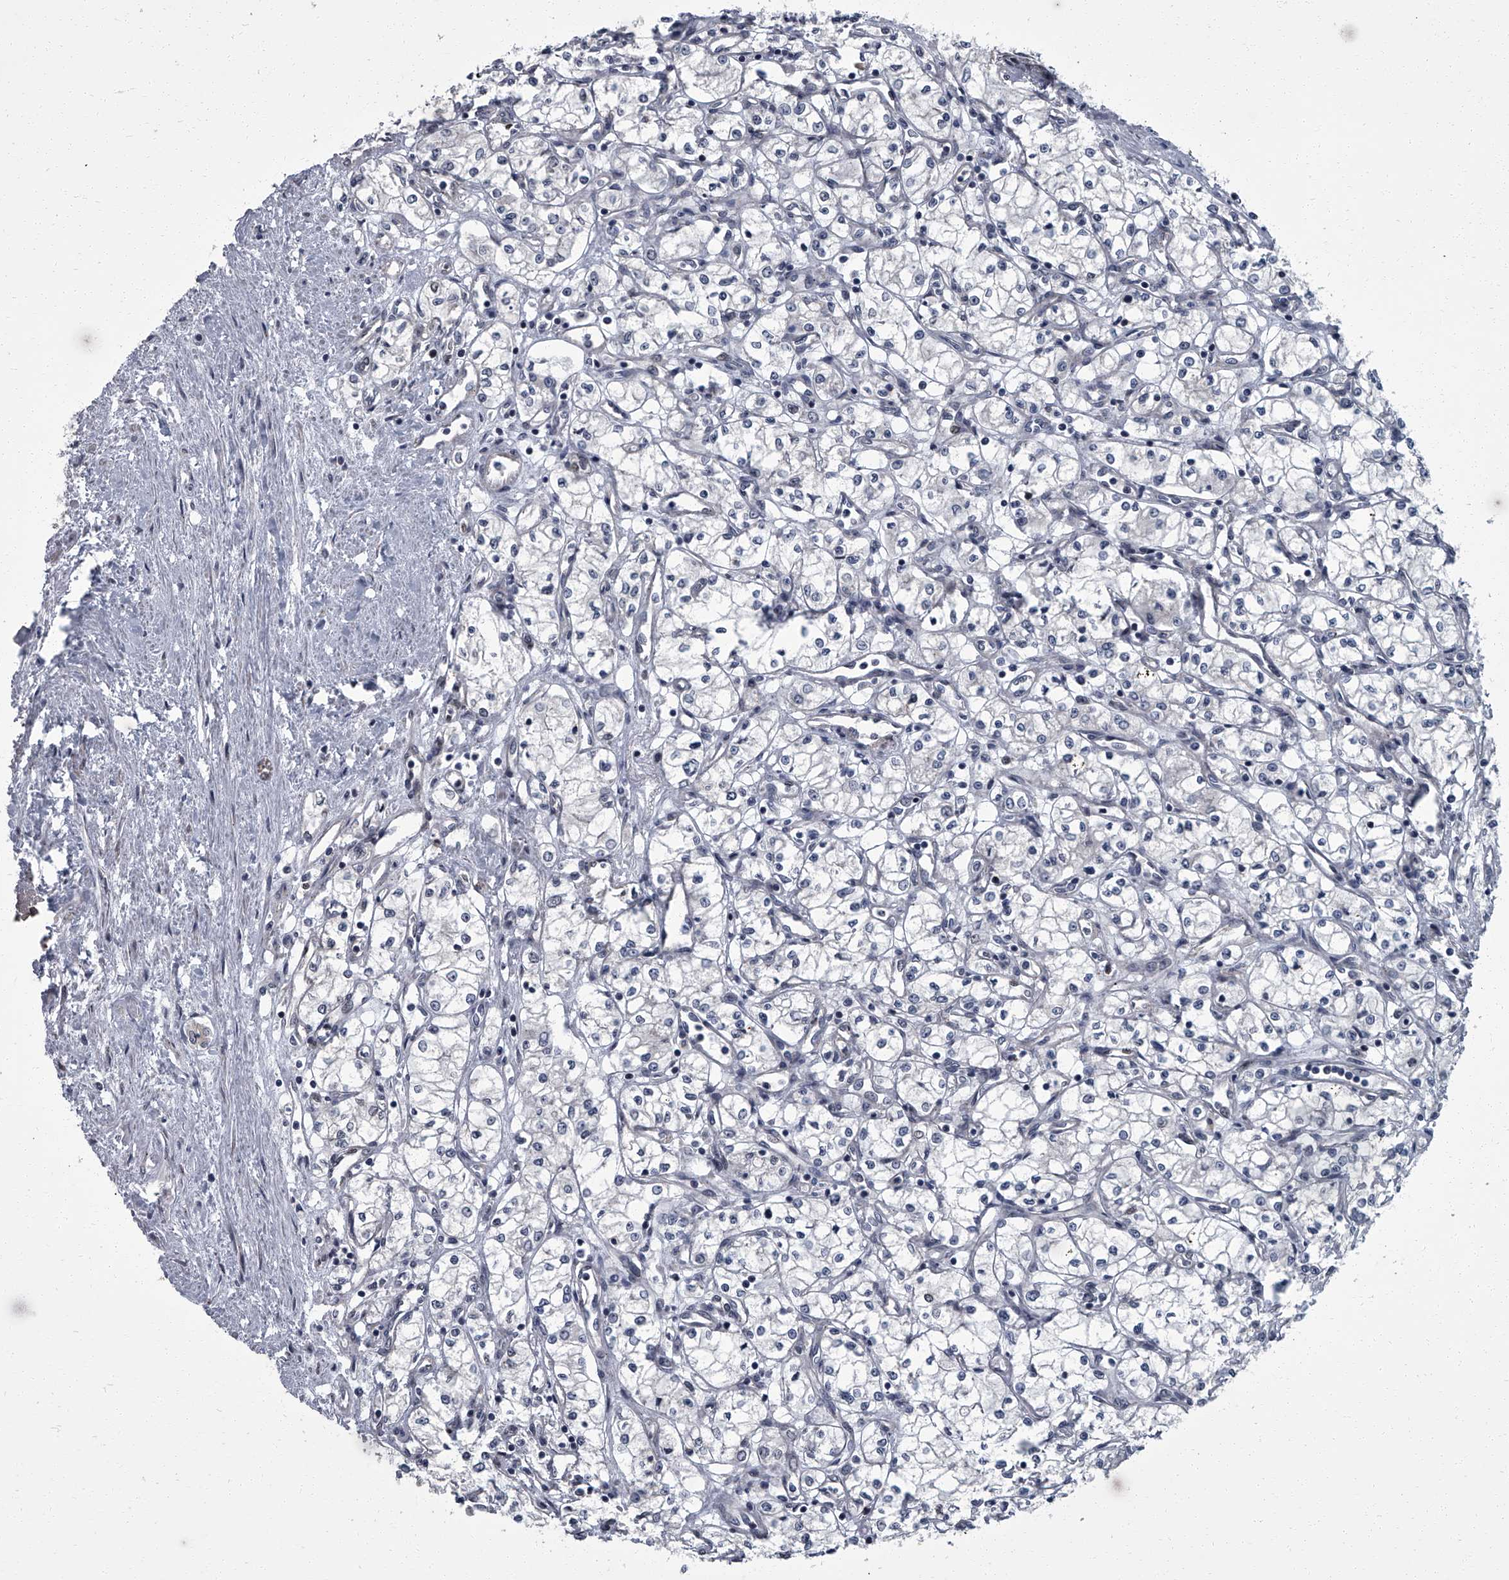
{"staining": {"intensity": "negative", "quantity": "none", "location": "none"}, "tissue": "renal cancer", "cell_type": "Tumor cells", "image_type": "cancer", "snomed": [{"axis": "morphology", "description": "Adenocarcinoma, NOS"}, {"axis": "topography", "description": "Kidney"}], "caption": "A high-resolution photomicrograph shows immunohistochemistry staining of renal cancer (adenocarcinoma), which exhibits no significant positivity in tumor cells.", "gene": "ZNF274", "patient": {"sex": "male", "age": 59}}